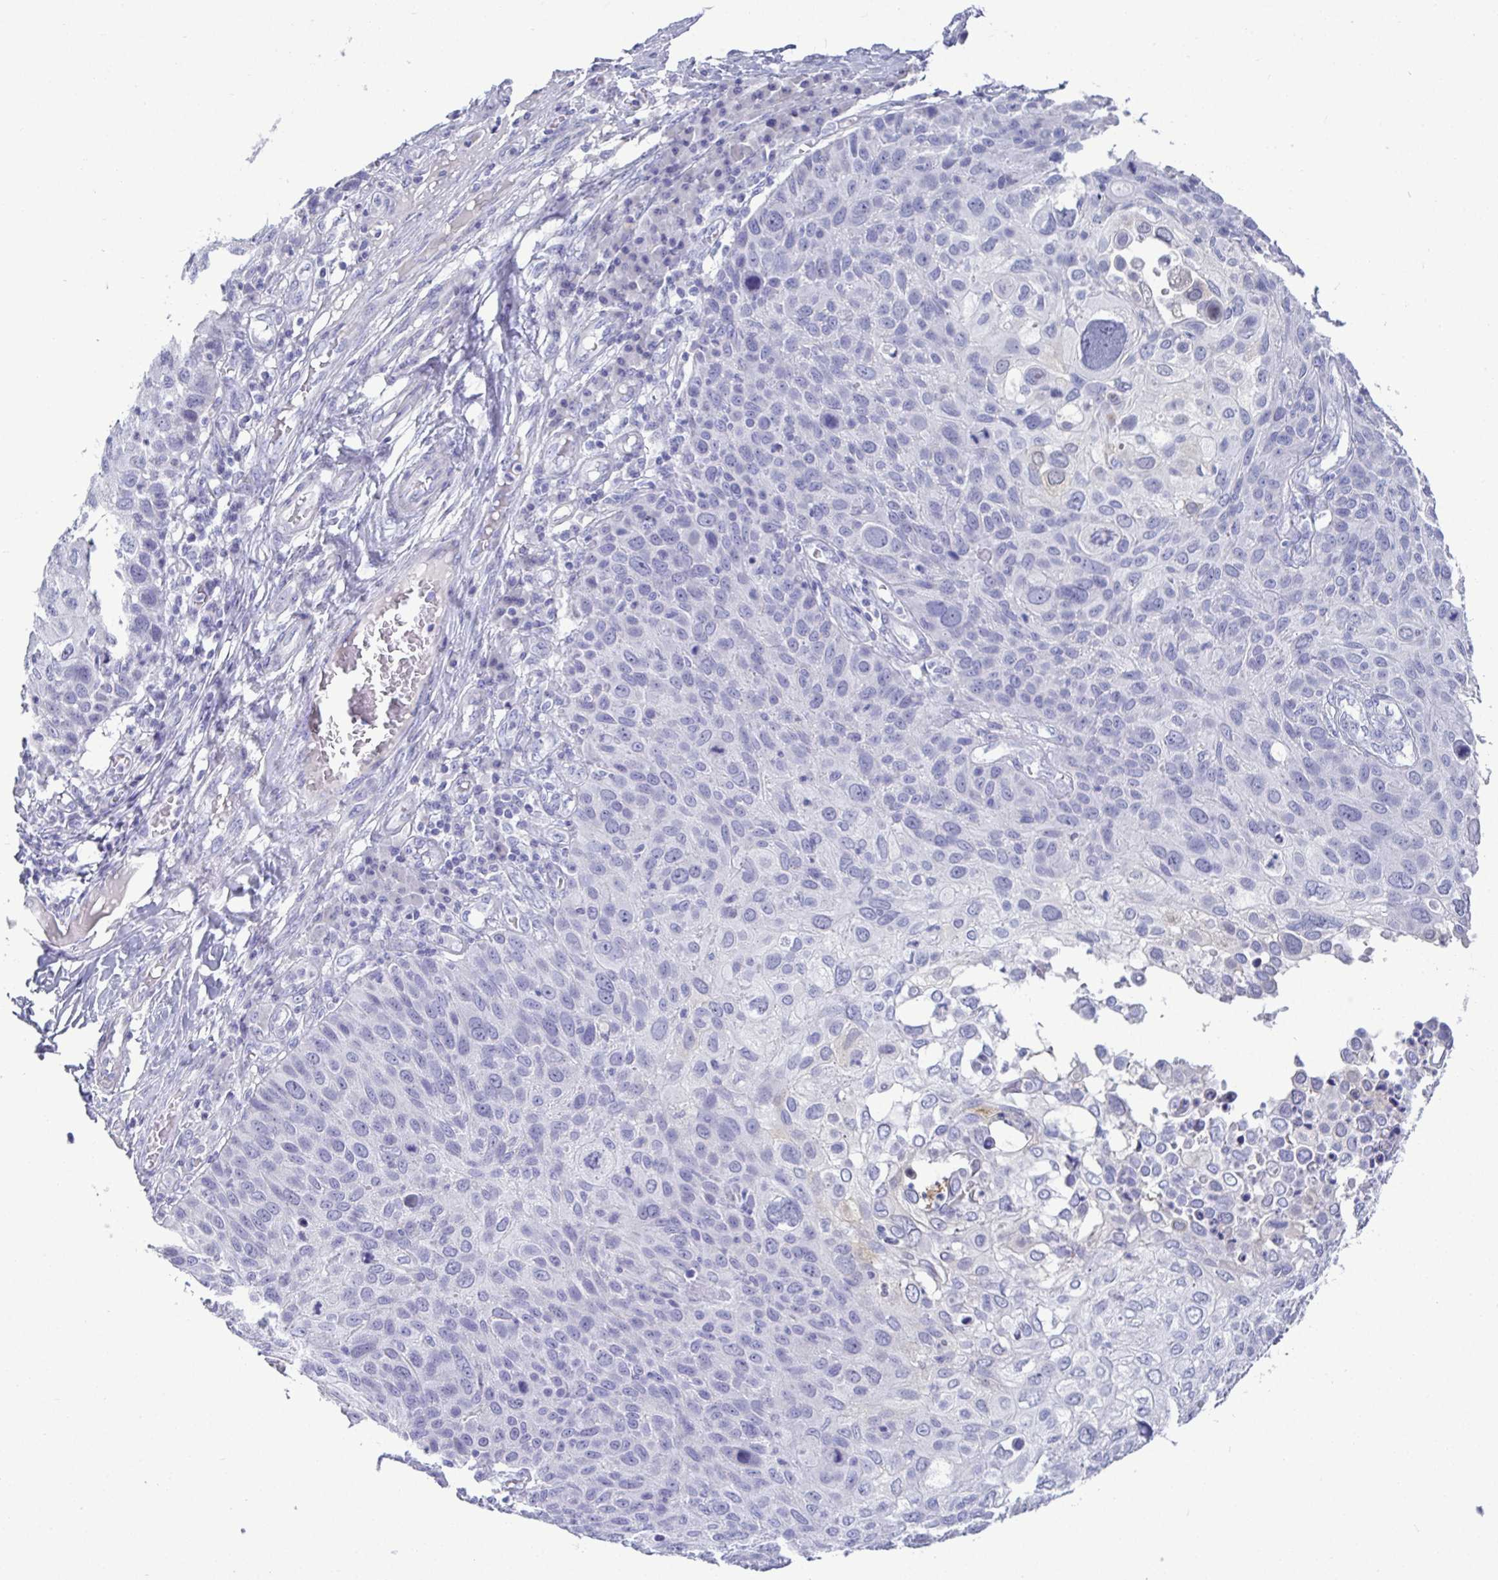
{"staining": {"intensity": "negative", "quantity": "none", "location": "none"}, "tissue": "skin cancer", "cell_type": "Tumor cells", "image_type": "cancer", "snomed": [{"axis": "morphology", "description": "Squamous cell carcinoma, NOS"}, {"axis": "topography", "description": "Skin"}], "caption": "An immunohistochemistry (IHC) photomicrograph of skin cancer is shown. There is no staining in tumor cells of skin cancer.", "gene": "TMEM241", "patient": {"sex": "male", "age": 87}}